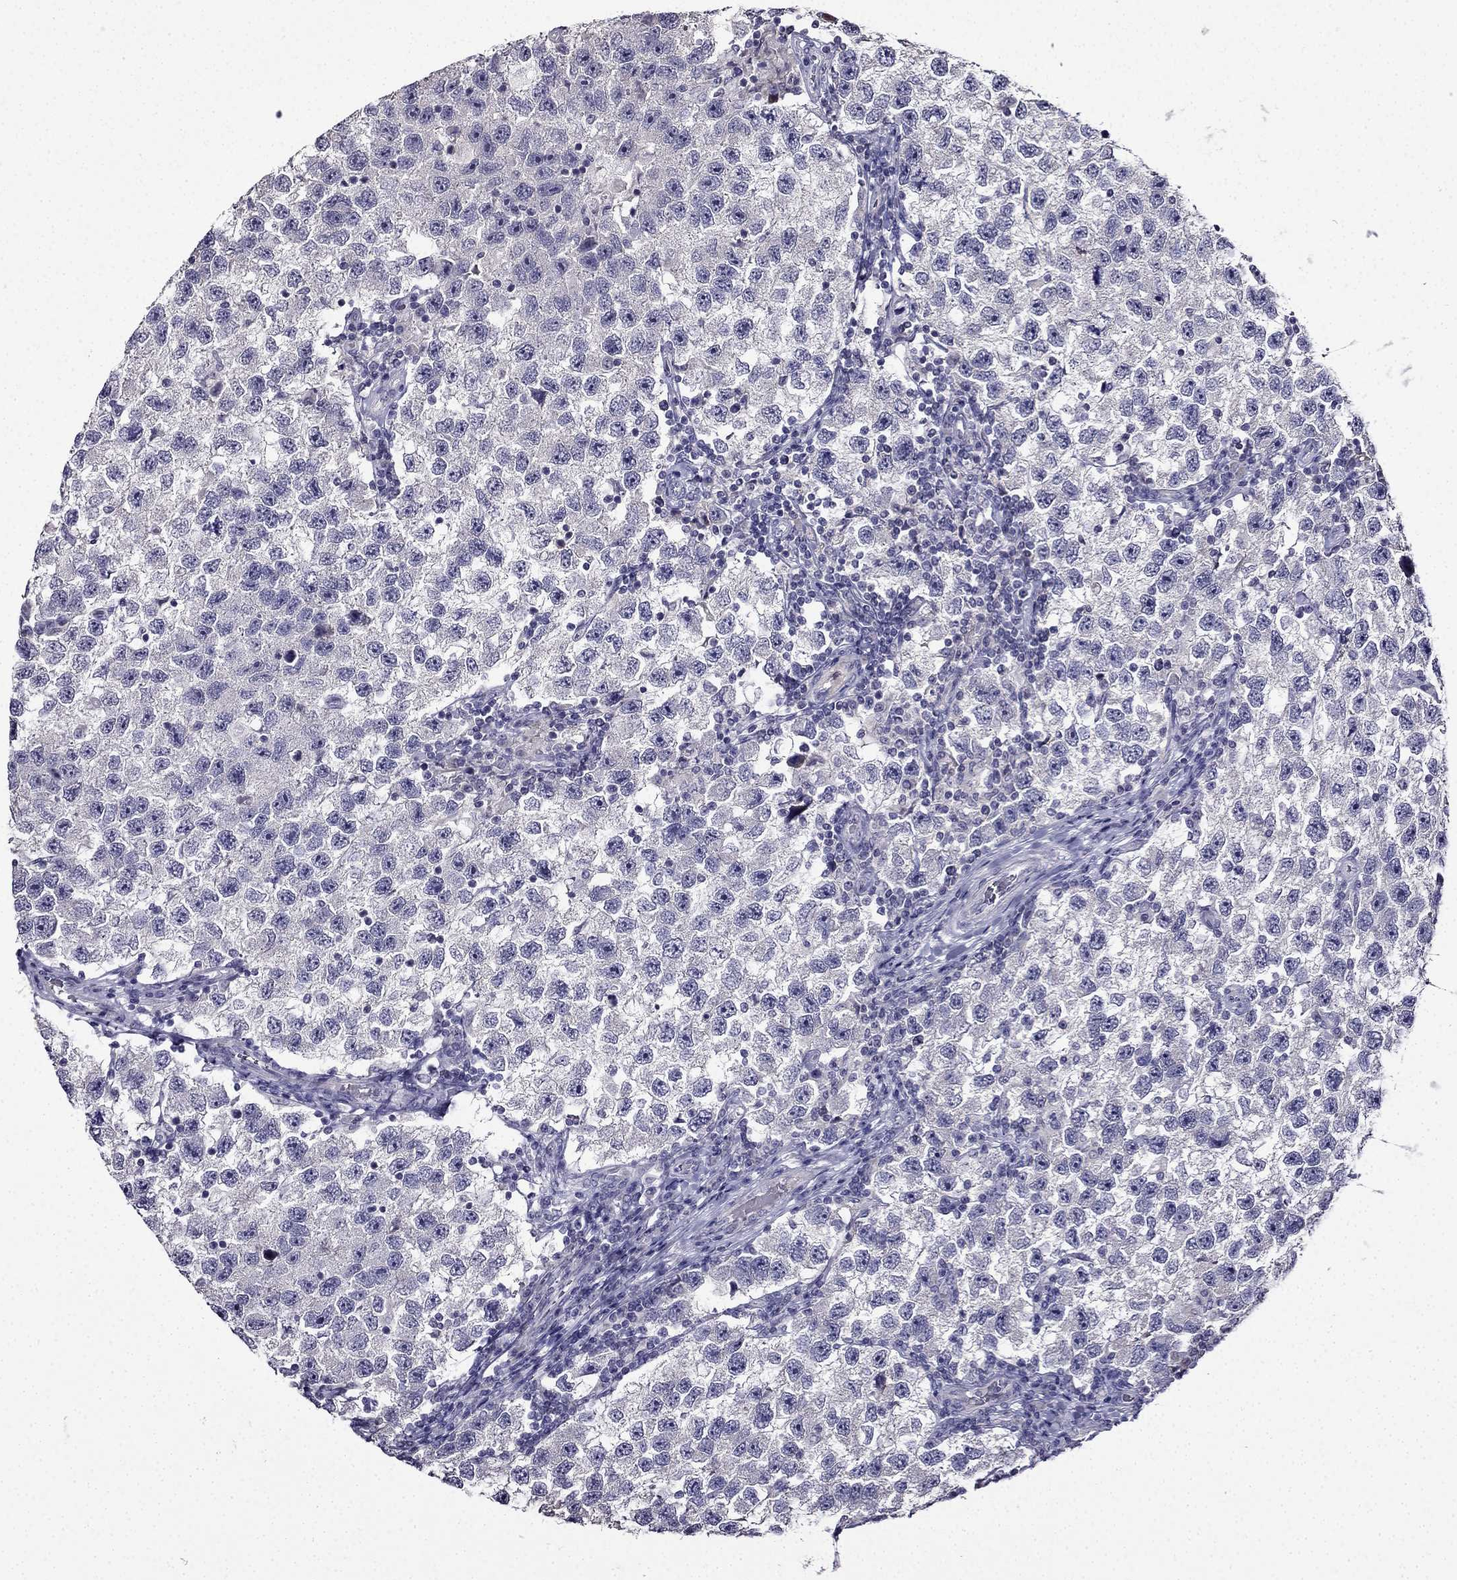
{"staining": {"intensity": "negative", "quantity": "none", "location": "none"}, "tissue": "testis cancer", "cell_type": "Tumor cells", "image_type": "cancer", "snomed": [{"axis": "morphology", "description": "Seminoma, NOS"}, {"axis": "topography", "description": "Testis"}], "caption": "DAB immunohistochemical staining of human testis seminoma demonstrates no significant positivity in tumor cells. (IHC, brightfield microscopy, high magnification).", "gene": "TMEM266", "patient": {"sex": "male", "age": 26}}